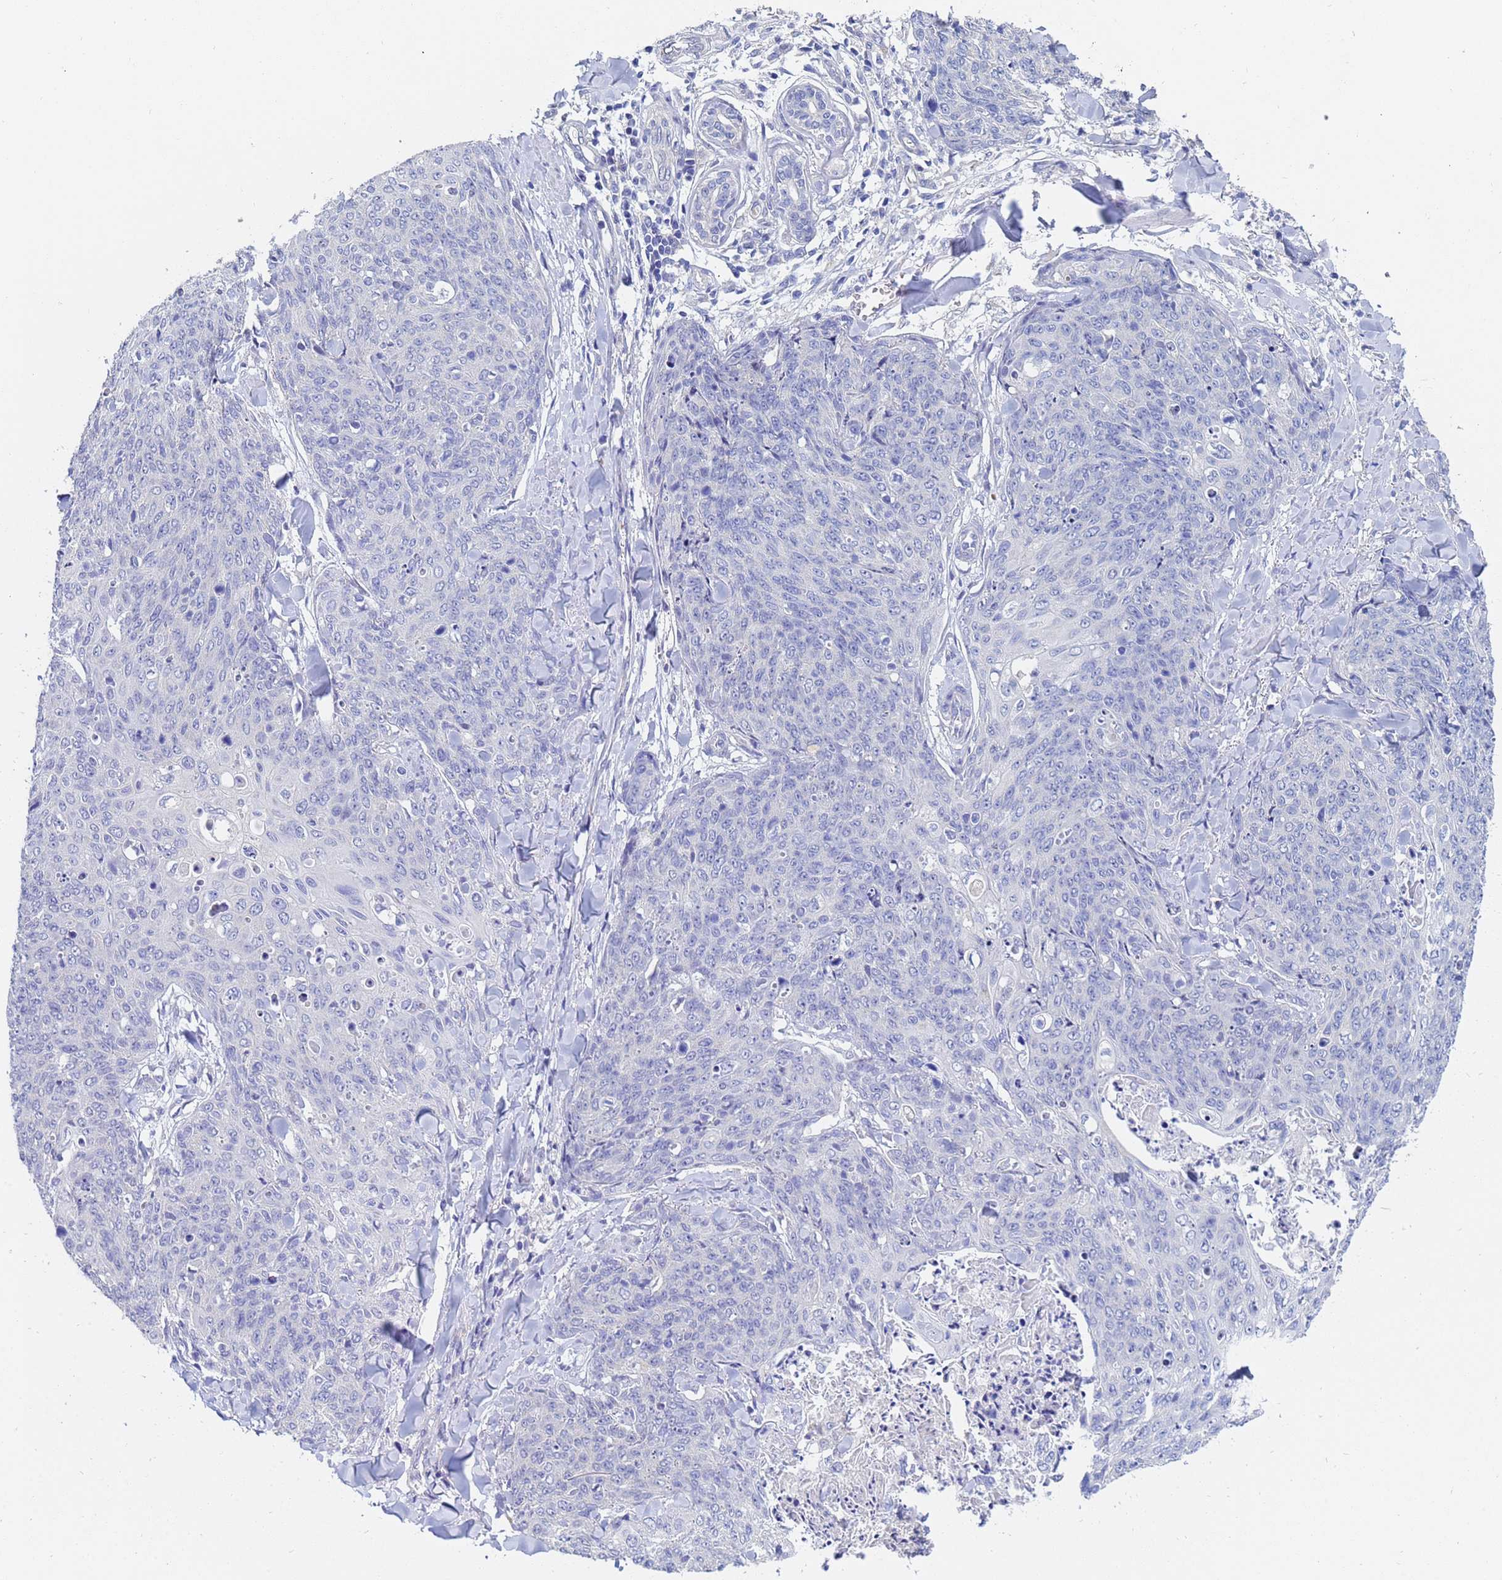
{"staining": {"intensity": "negative", "quantity": "none", "location": "none"}, "tissue": "skin cancer", "cell_type": "Tumor cells", "image_type": "cancer", "snomed": [{"axis": "morphology", "description": "Squamous cell carcinoma, NOS"}, {"axis": "topography", "description": "Skin"}, {"axis": "topography", "description": "Vulva"}], "caption": "Tumor cells are negative for protein expression in human skin squamous cell carcinoma.", "gene": "IHO1", "patient": {"sex": "female", "age": 85}}